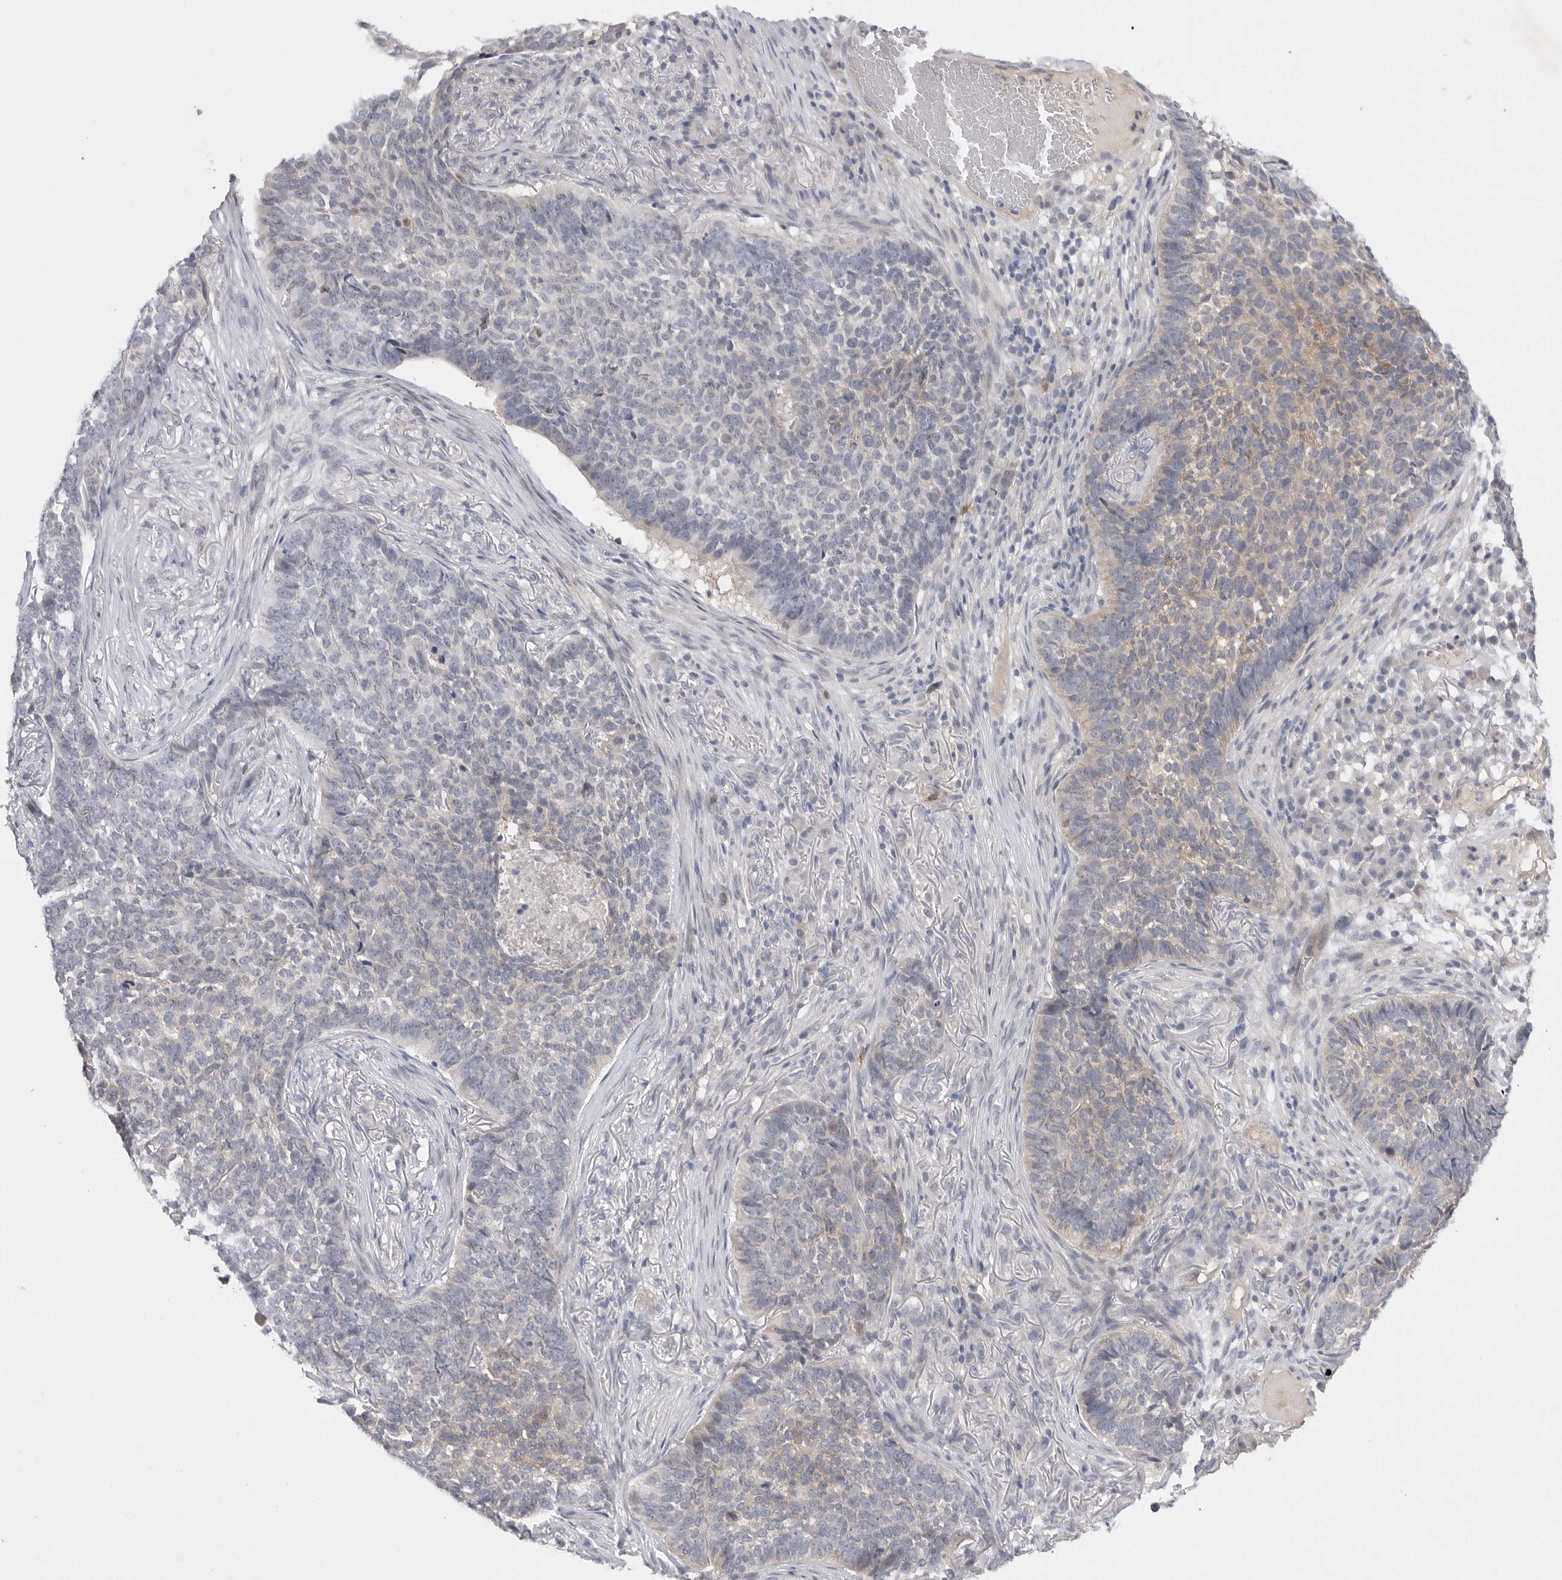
{"staining": {"intensity": "weak", "quantity": "<25%", "location": "cytoplasmic/membranous"}, "tissue": "skin cancer", "cell_type": "Tumor cells", "image_type": "cancer", "snomed": [{"axis": "morphology", "description": "Basal cell carcinoma"}, {"axis": "topography", "description": "Skin"}], "caption": "The image displays no significant staining in tumor cells of skin basal cell carcinoma. The staining was performed using DAB (3,3'-diaminobenzidine) to visualize the protein expression in brown, while the nuclei were stained in blue with hematoxylin (Magnification: 20x).", "gene": "ITGAD", "patient": {"sex": "male", "age": 85}}